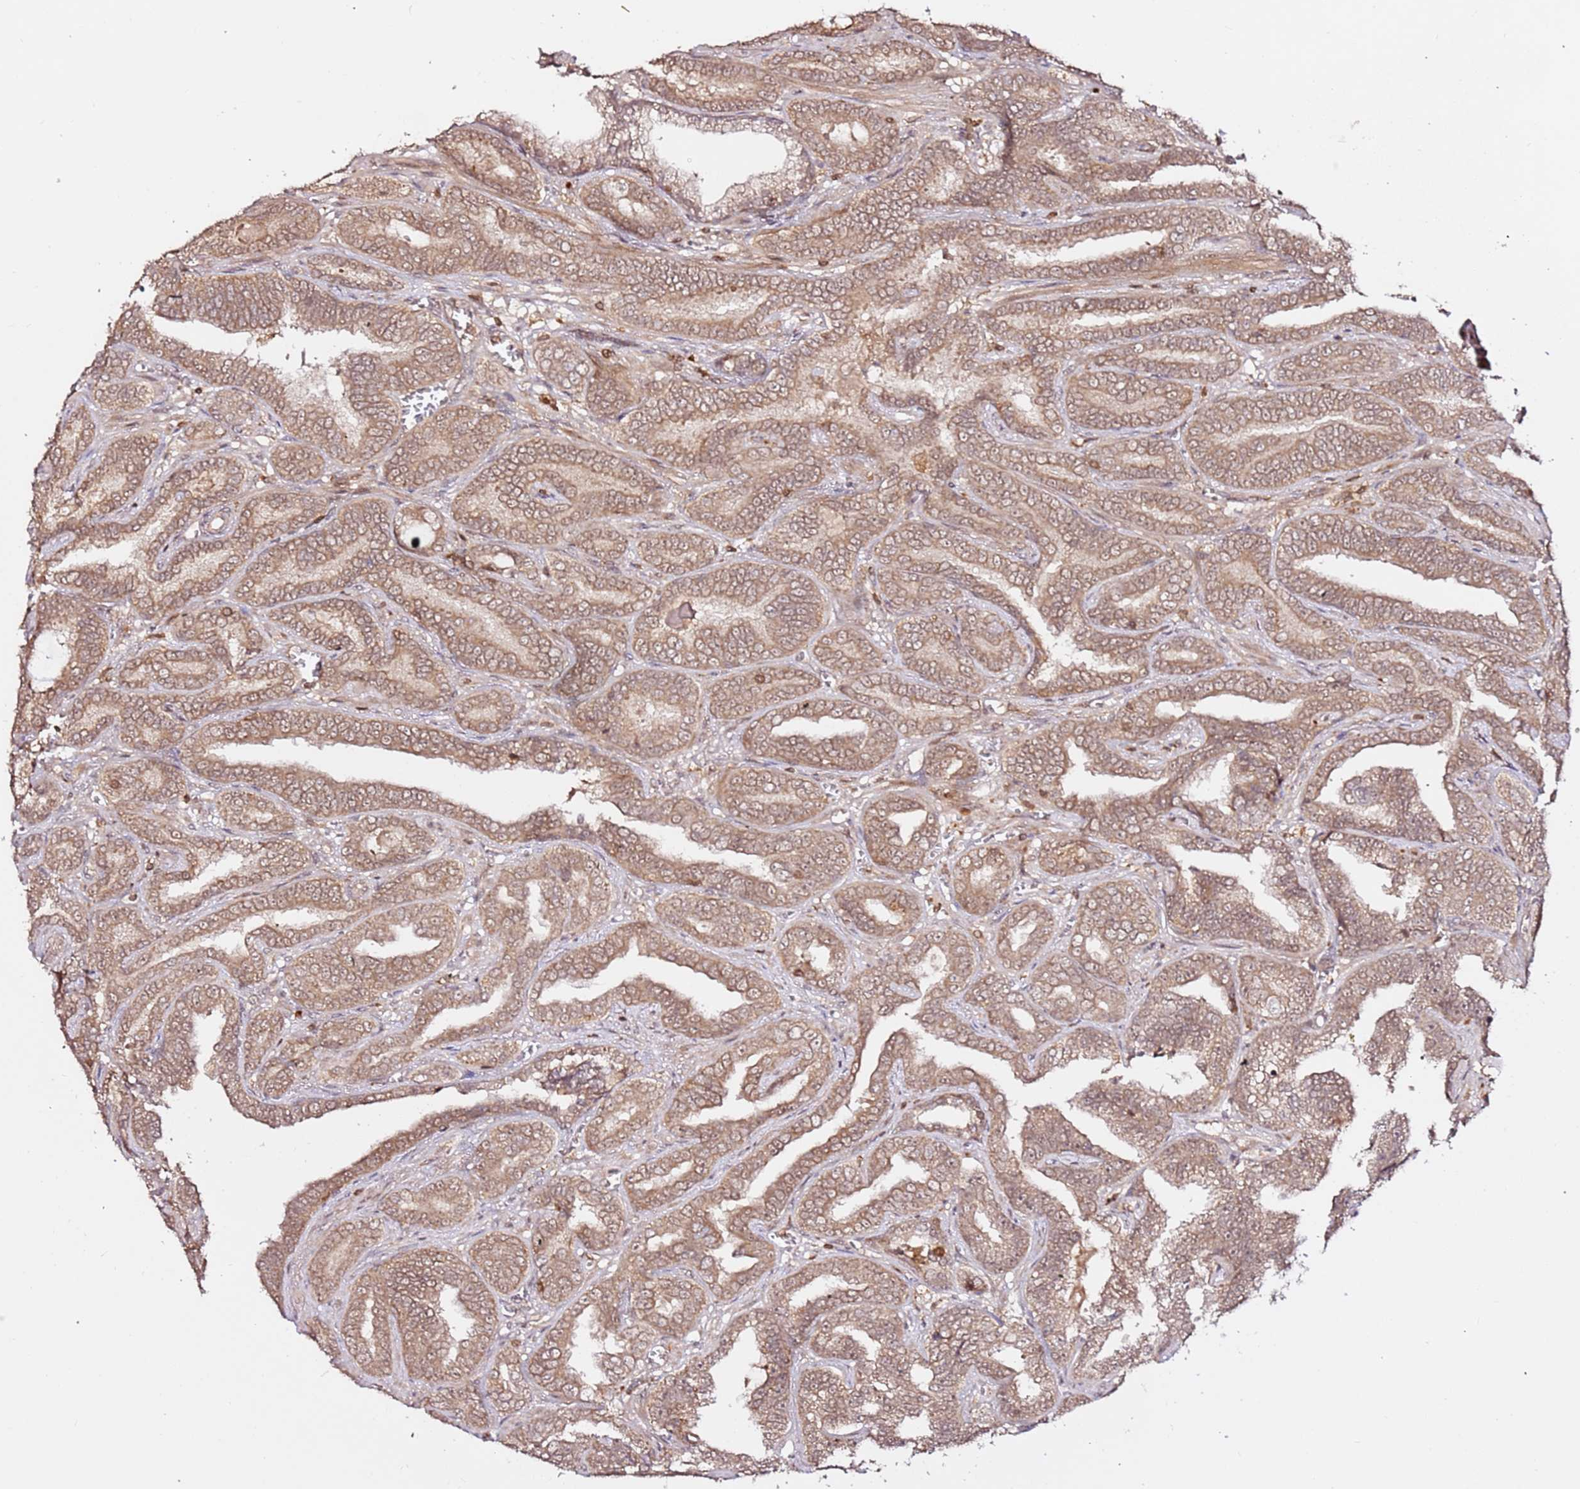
{"staining": {"intensity": "moderate", "quantity": ">75%", "location": "cytoplasmic/membranous"}, "tissue": "prostate cancer", "cell_type": "Tumor cells", "image_type": "cancer", "snomed": [{"axis": "morphology", "description": "Adenocarcinoma, High grade"}, {"axis": "topography", "description": "Prostate"}], "caption": "Protein staining of prostate cancer tissue reveals moderate cytoplasmic/membranous expression in about >75% of tumor cells.", "gene": "OR5V1", "patient": {"sex": "male", "age": 67}}